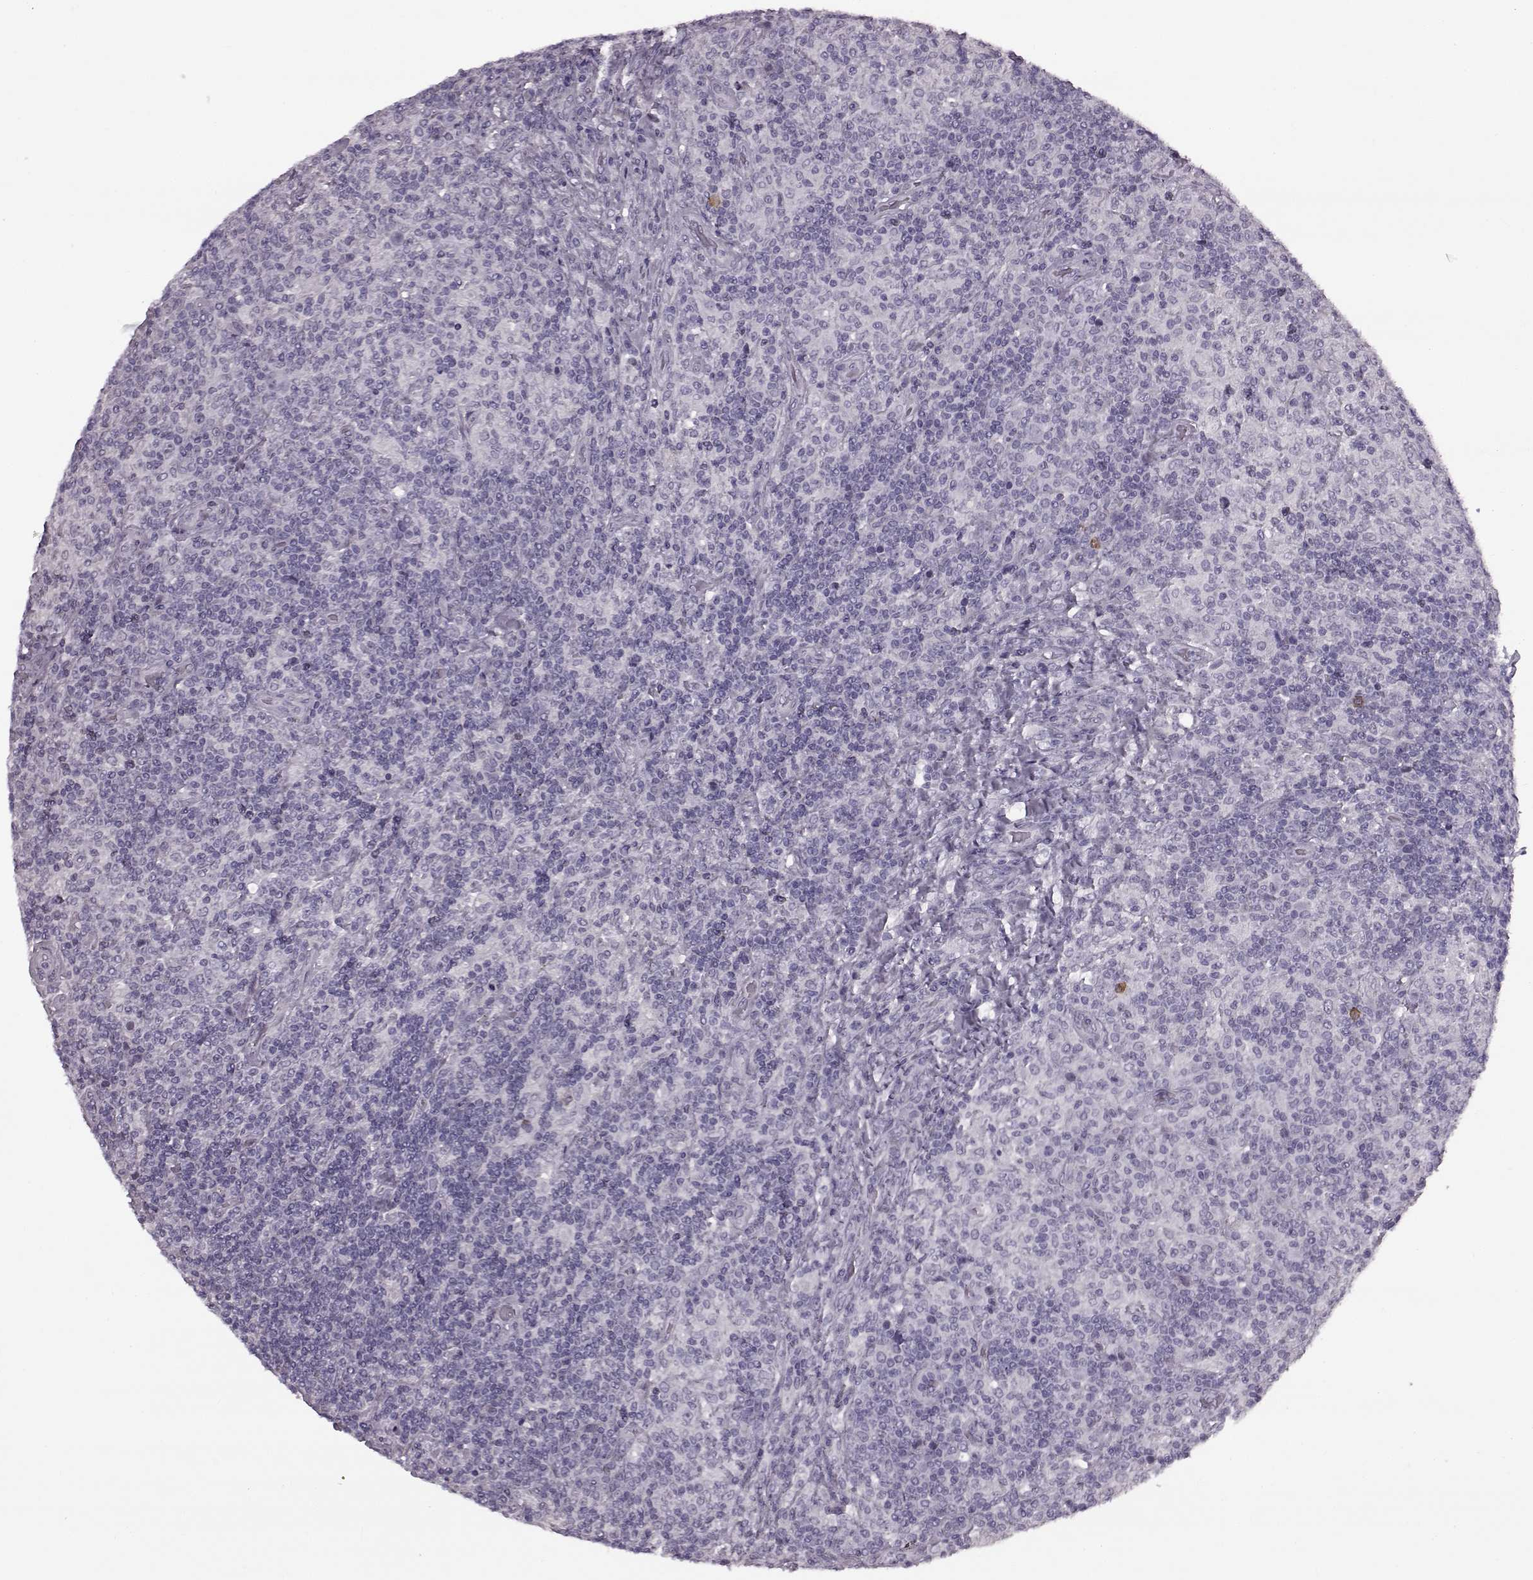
{"staining": {"intensity": "negative", "quantity": "none", "location": "none"}, "tissue": "lymphoma", "cell_type": "Tumor cells", "image_type": "cancer", "snomed": [{"axis": "morphology", "description": "Hodgkin's disease, NOS"}, {"axis": "topography", "description": "Lymph node"}], "caption": "IHC of Hodgkin's disease exhibits no staining in tumor cells.", "gene": "PRPH2", "patient": {"sex": "male", "age": 70}}